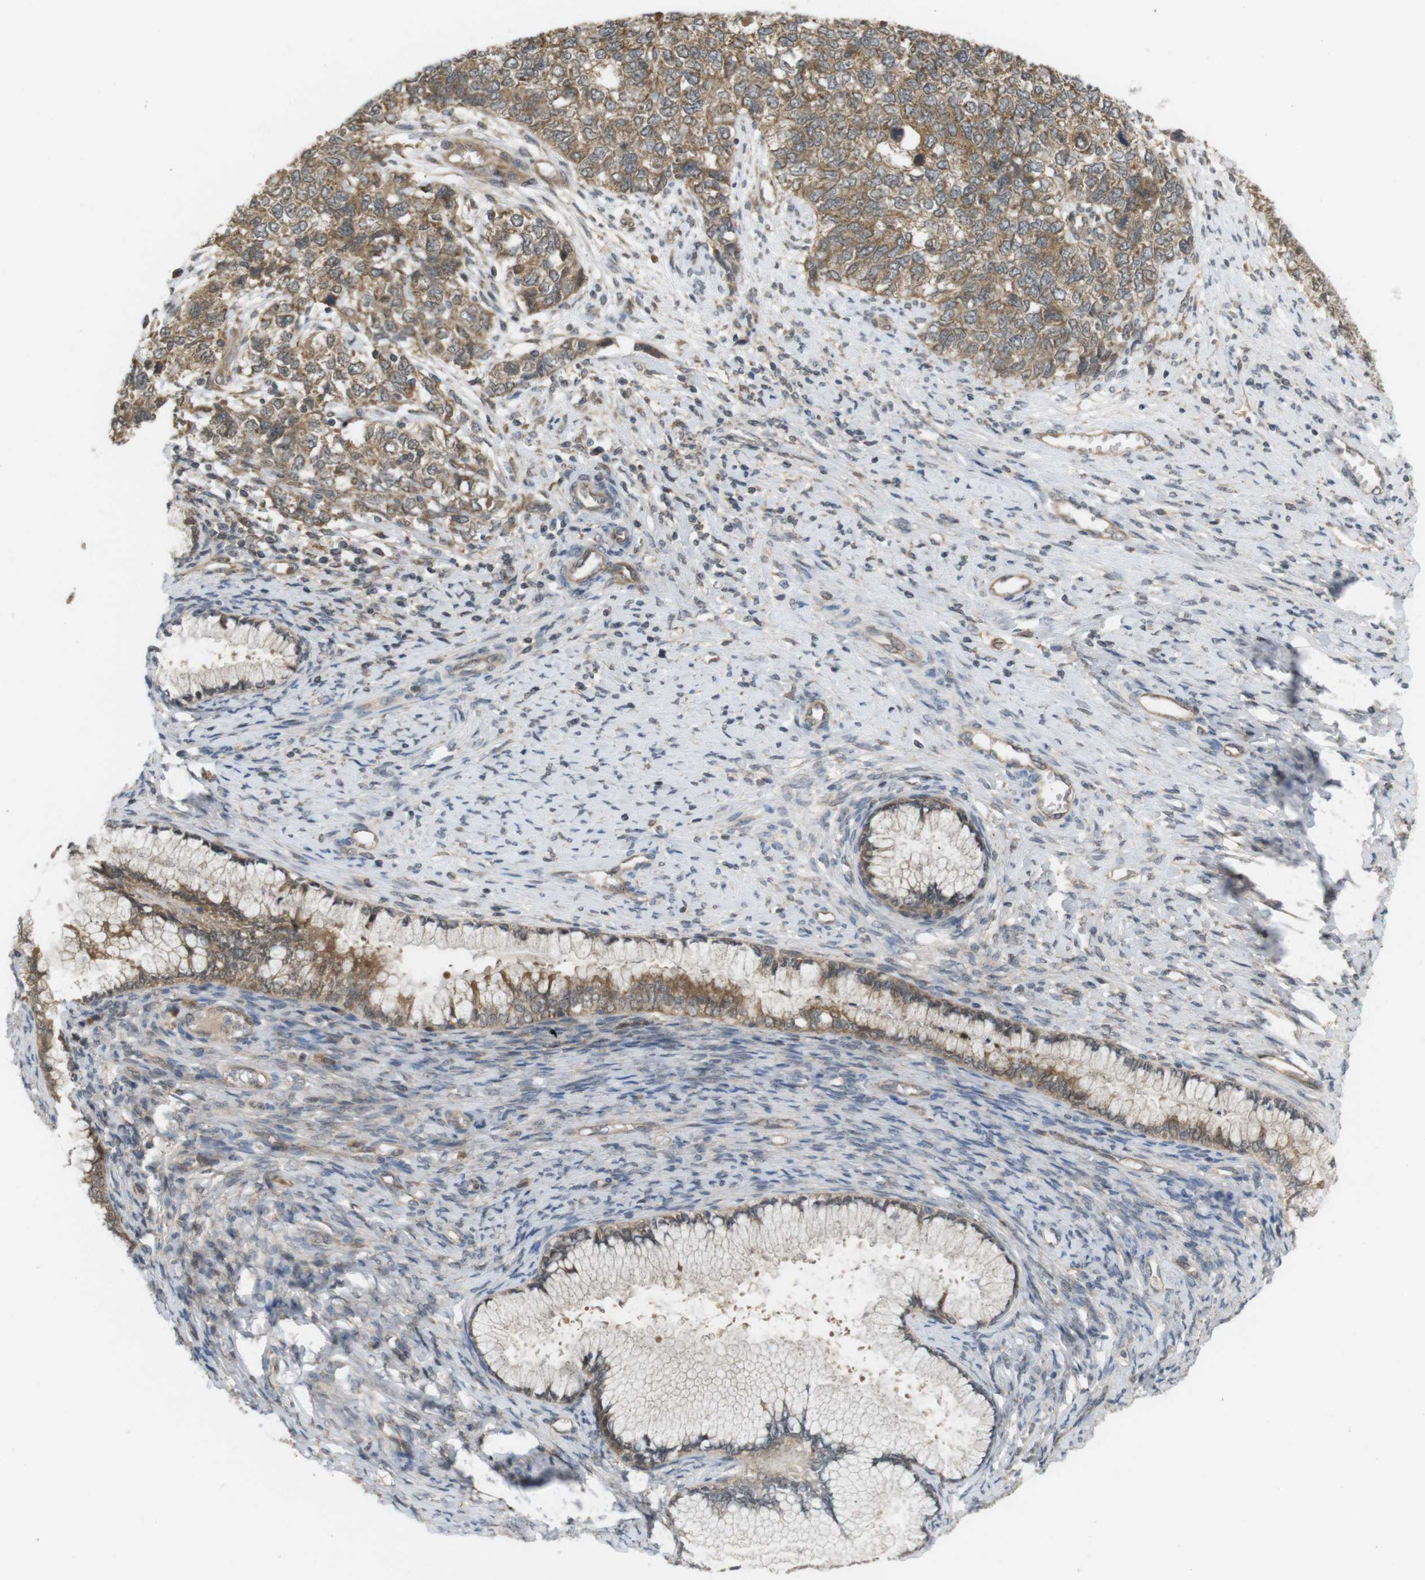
{"staining": {"intensity": "moderate", "quantity": ">75%", "location": "cytoplasmic/membranous"}, "tissue": "cervical cancer", "cell_type": "Tumor cells", "image_type": "cancer", "snomed": [{"axis": "morphology", "description": "Squamous cell carcinoma, NOS"}, {"axis": "topography", "description": "Cervix"}], "caption": "Brown immunohistochemical staining in cervical cancer exhibits moderate cytoplasmic/membranous expression in approximately >75% of tumor cells.", "gene": "RNF130", "patient": {"sex": "female", "age": 63}}